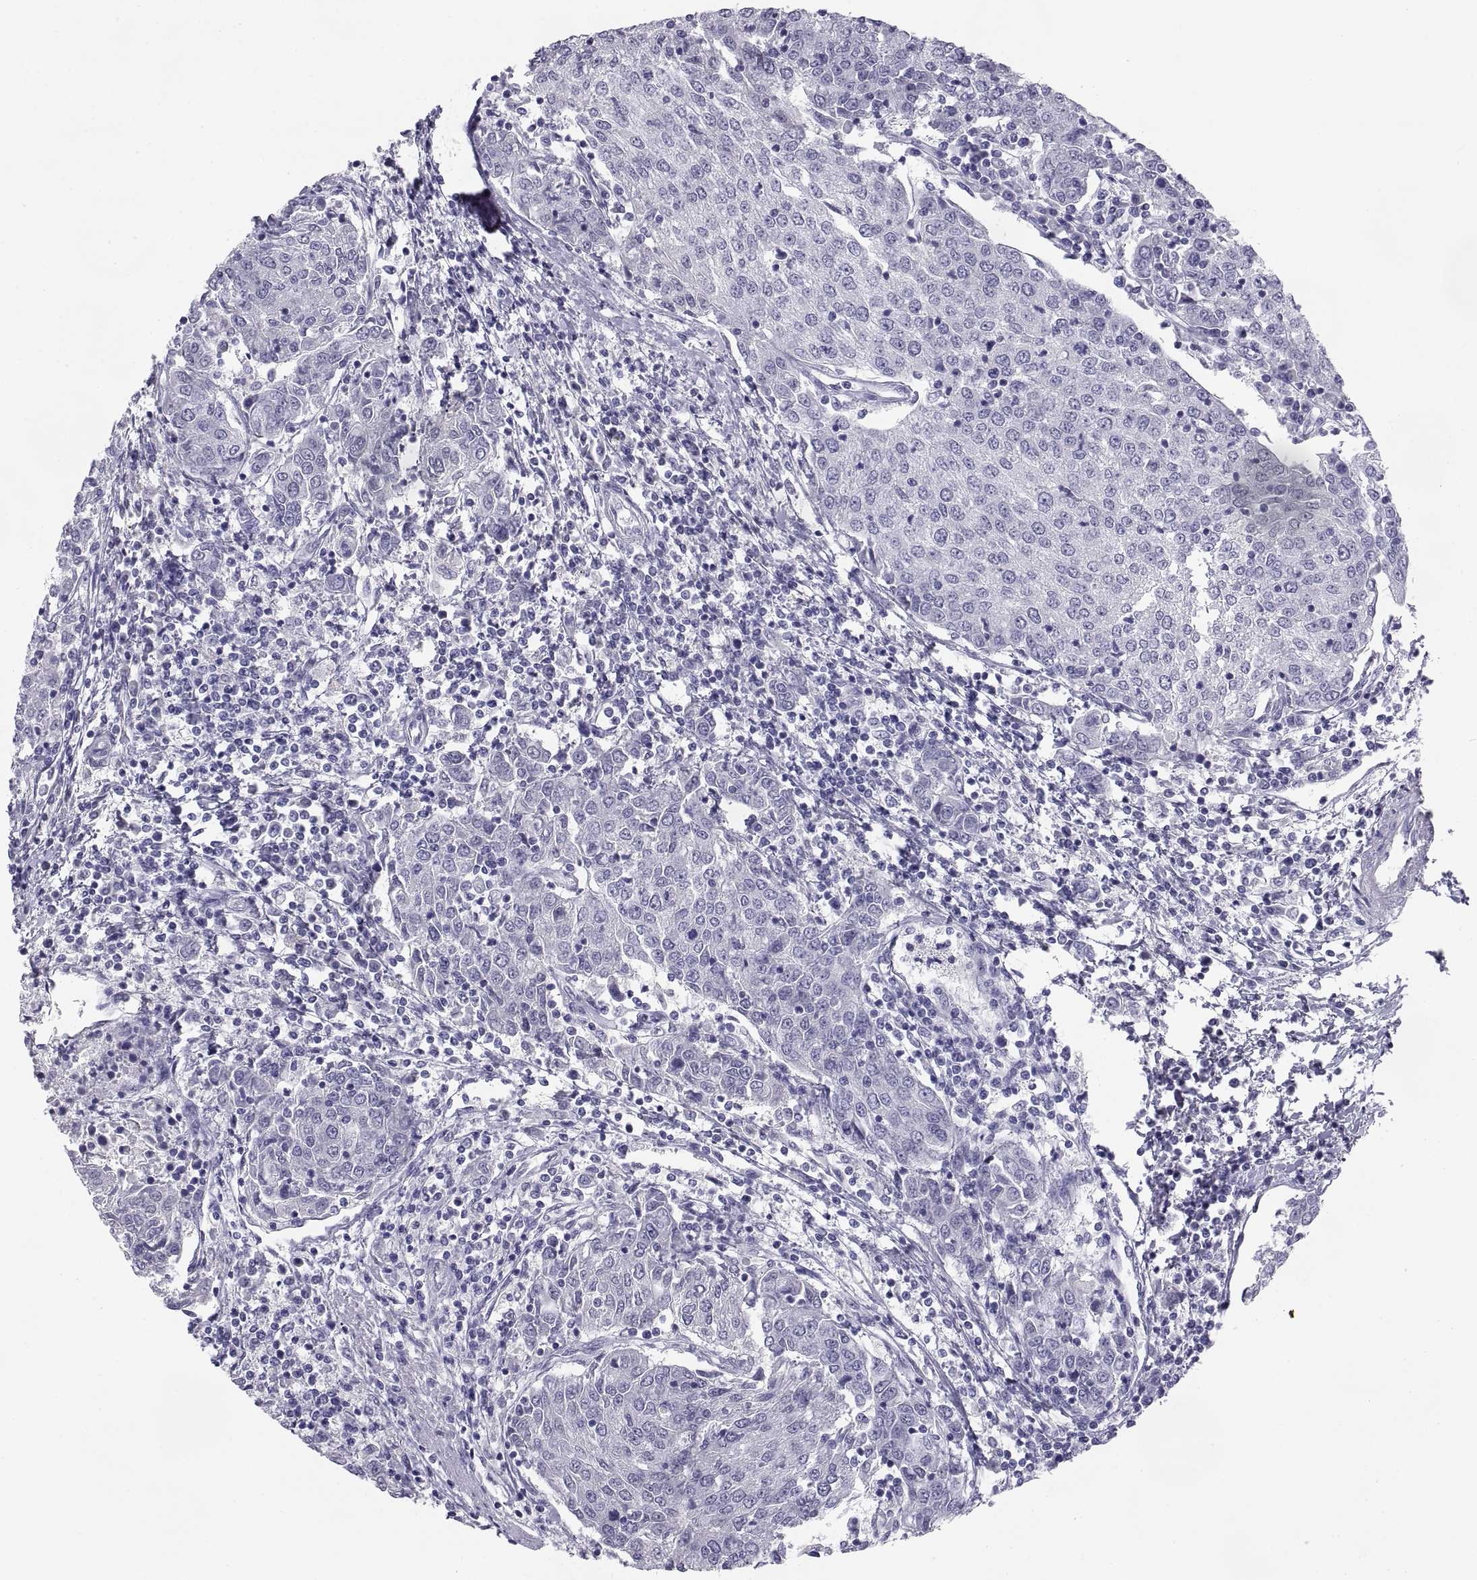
{"staining": {"intensity": "negative", "quantity": "none", "location": "none"}, "tissue": "urothelial cancer", "cell_type": "Tumor cells", "image_type": "cancer", "snomed": [{"axis": "morphology", "description": "Urothelial carcinoma, High grade"}, {"axis": "topography", "description": "Urinary bladder"}], "caption": "A high-resolution micrograph shows immunohistochemistry staining of urothelial cancer, which displays no significant expression in tumor cells. (Stains: DAB immunohistochemistry with hematoxylin counter stain, Microscopy: brightfield microscopy at high magnification).", "gene": "TEX13A", "patient": {"sex": "female", "age": 85}}